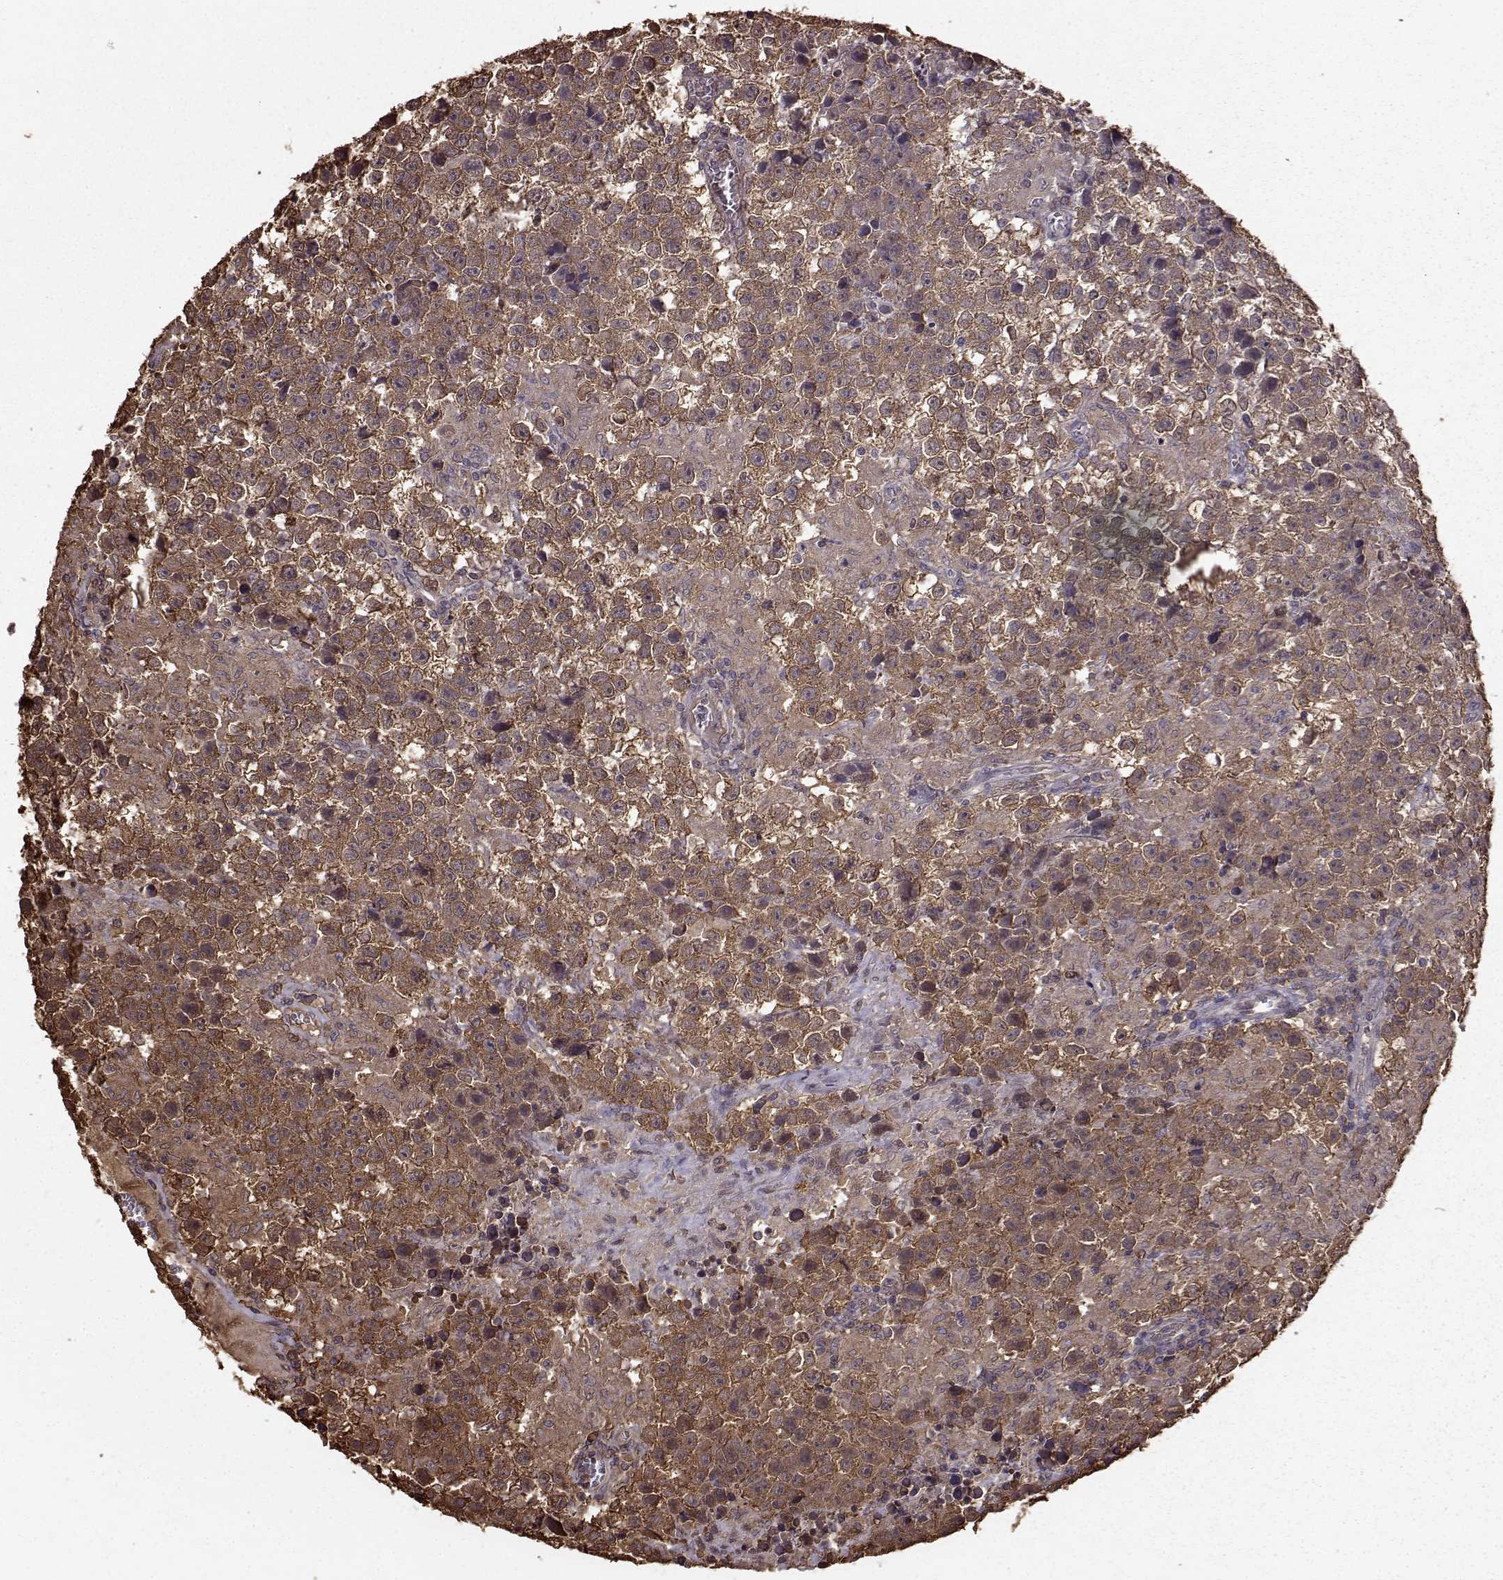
{"staining": {"intensity": "strong", "quantity": ">75%", "location": "cytoplasmic/membranous"}, "tissue": "testis cancer", "cell_type": "Tumor cells", "image_type": "cancer", "snomed": [{"axis": "morphology", "description": "Seminoma, NOS"}, {"axis": "topography", "description": "Testis"}], "caption": "Immunohistochemistry (IHC) of human testis cancer (seminoma) demonstrates high levels of strong cytoplasmic/membranous positivity in approximately >75% of tumor cells.", "gene": "NME1-NME2", "patient": {"sex": "male", "age": 43}}